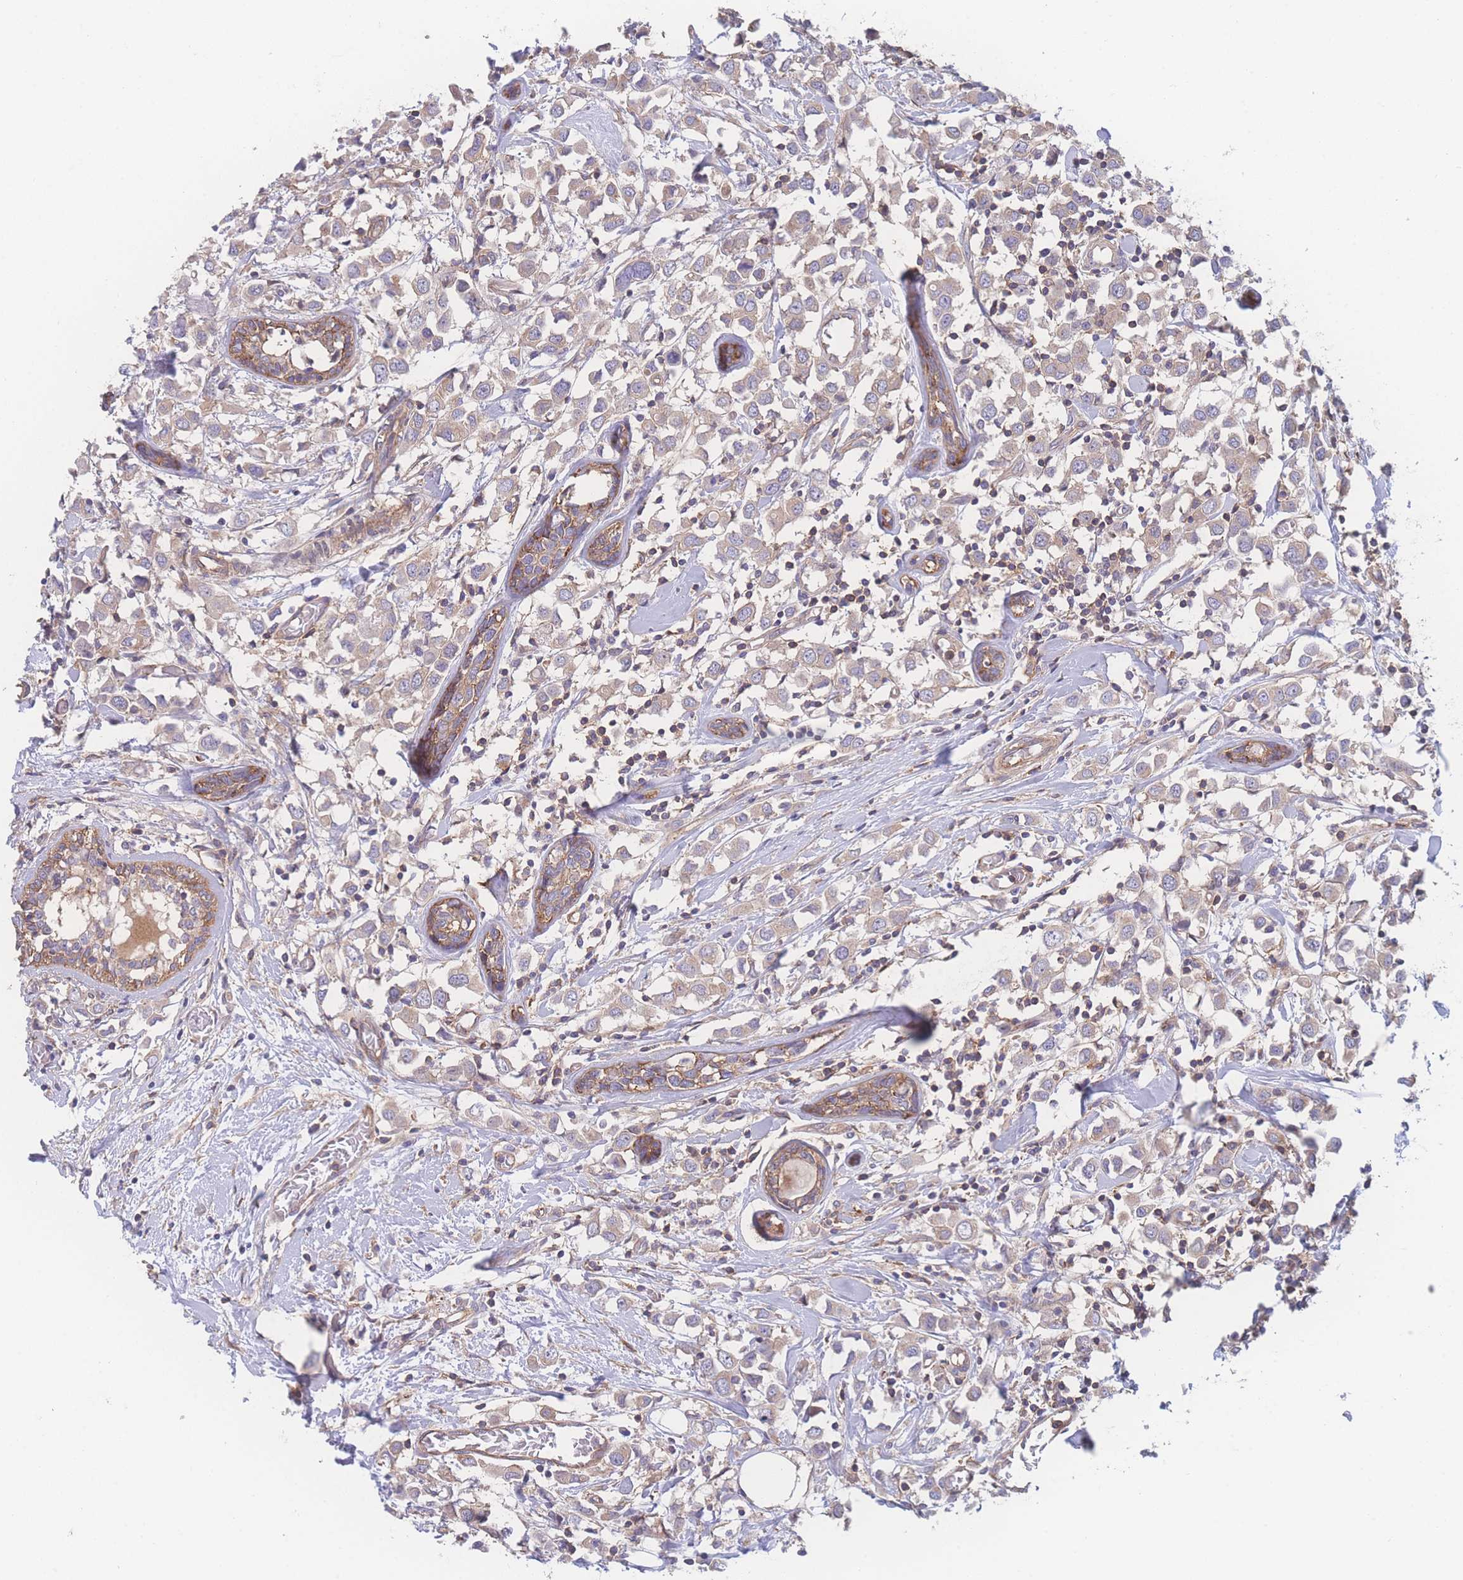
{"staining": {"intensity": "weak", "quantity": ">75%", "location": "cytoplasmic/membranous"}, "tissue": "breast cancer", "cell_type": "Tumor cells", "image_type": "cancer", "snomed": [{"axis": "morphology", "description": "Duct carcinoma"}, {"axis": "topography", "description": "Breast"}], "caption": "Approximately >75% of tumor cells in infiltrating ductal carcinoma (breast) demonstrate weak cytoplasmic/membranous protein expression as visualized by brown immunohistochemical staining.", "gene": "CFAP97", "patient": {"sex": "female", "age": 61}}